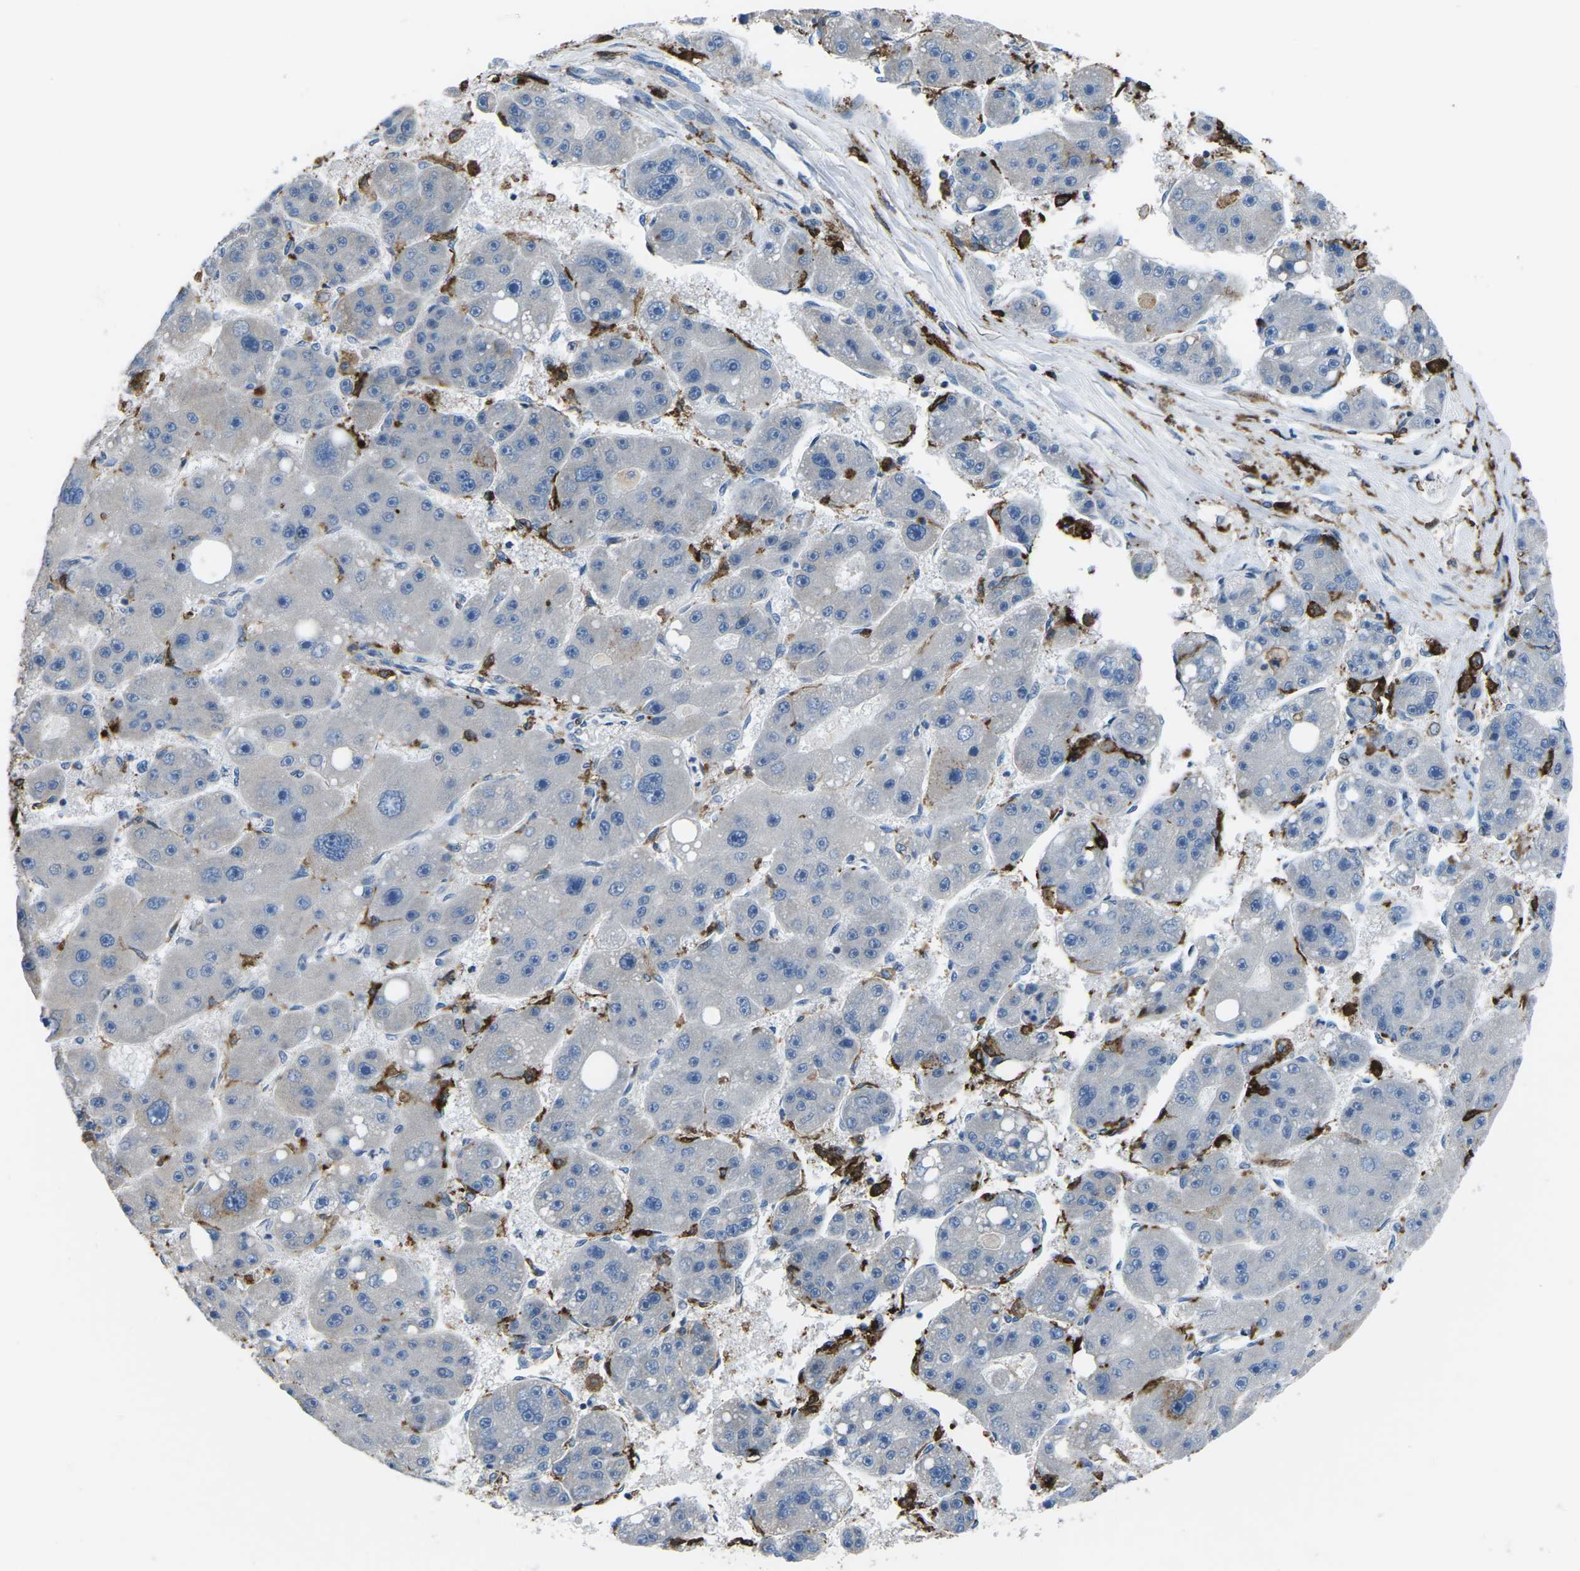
{"staining": {"intensity": "negative", "quantity": "none", "location": "none"}, "tissue": "liver cancer", "cell_type": "Tumor cells", "image_type": "cancer", "snomed": [{"axis": "morphology", "description": "Carcinoma, Hepatocellular, NOS"}, {"axis": "topography", "description": "Liver"}], "caption": "Immunohistochemical staining of human hepatocellular carcinoma (liver) shows no significant expression in tumor cells. The staining is performed using DAB brown chromogen with nuclei counter-stained in using hematoxylin.", "gene": "PTPN1", "patient": {"sex": "female", "age": 61}}